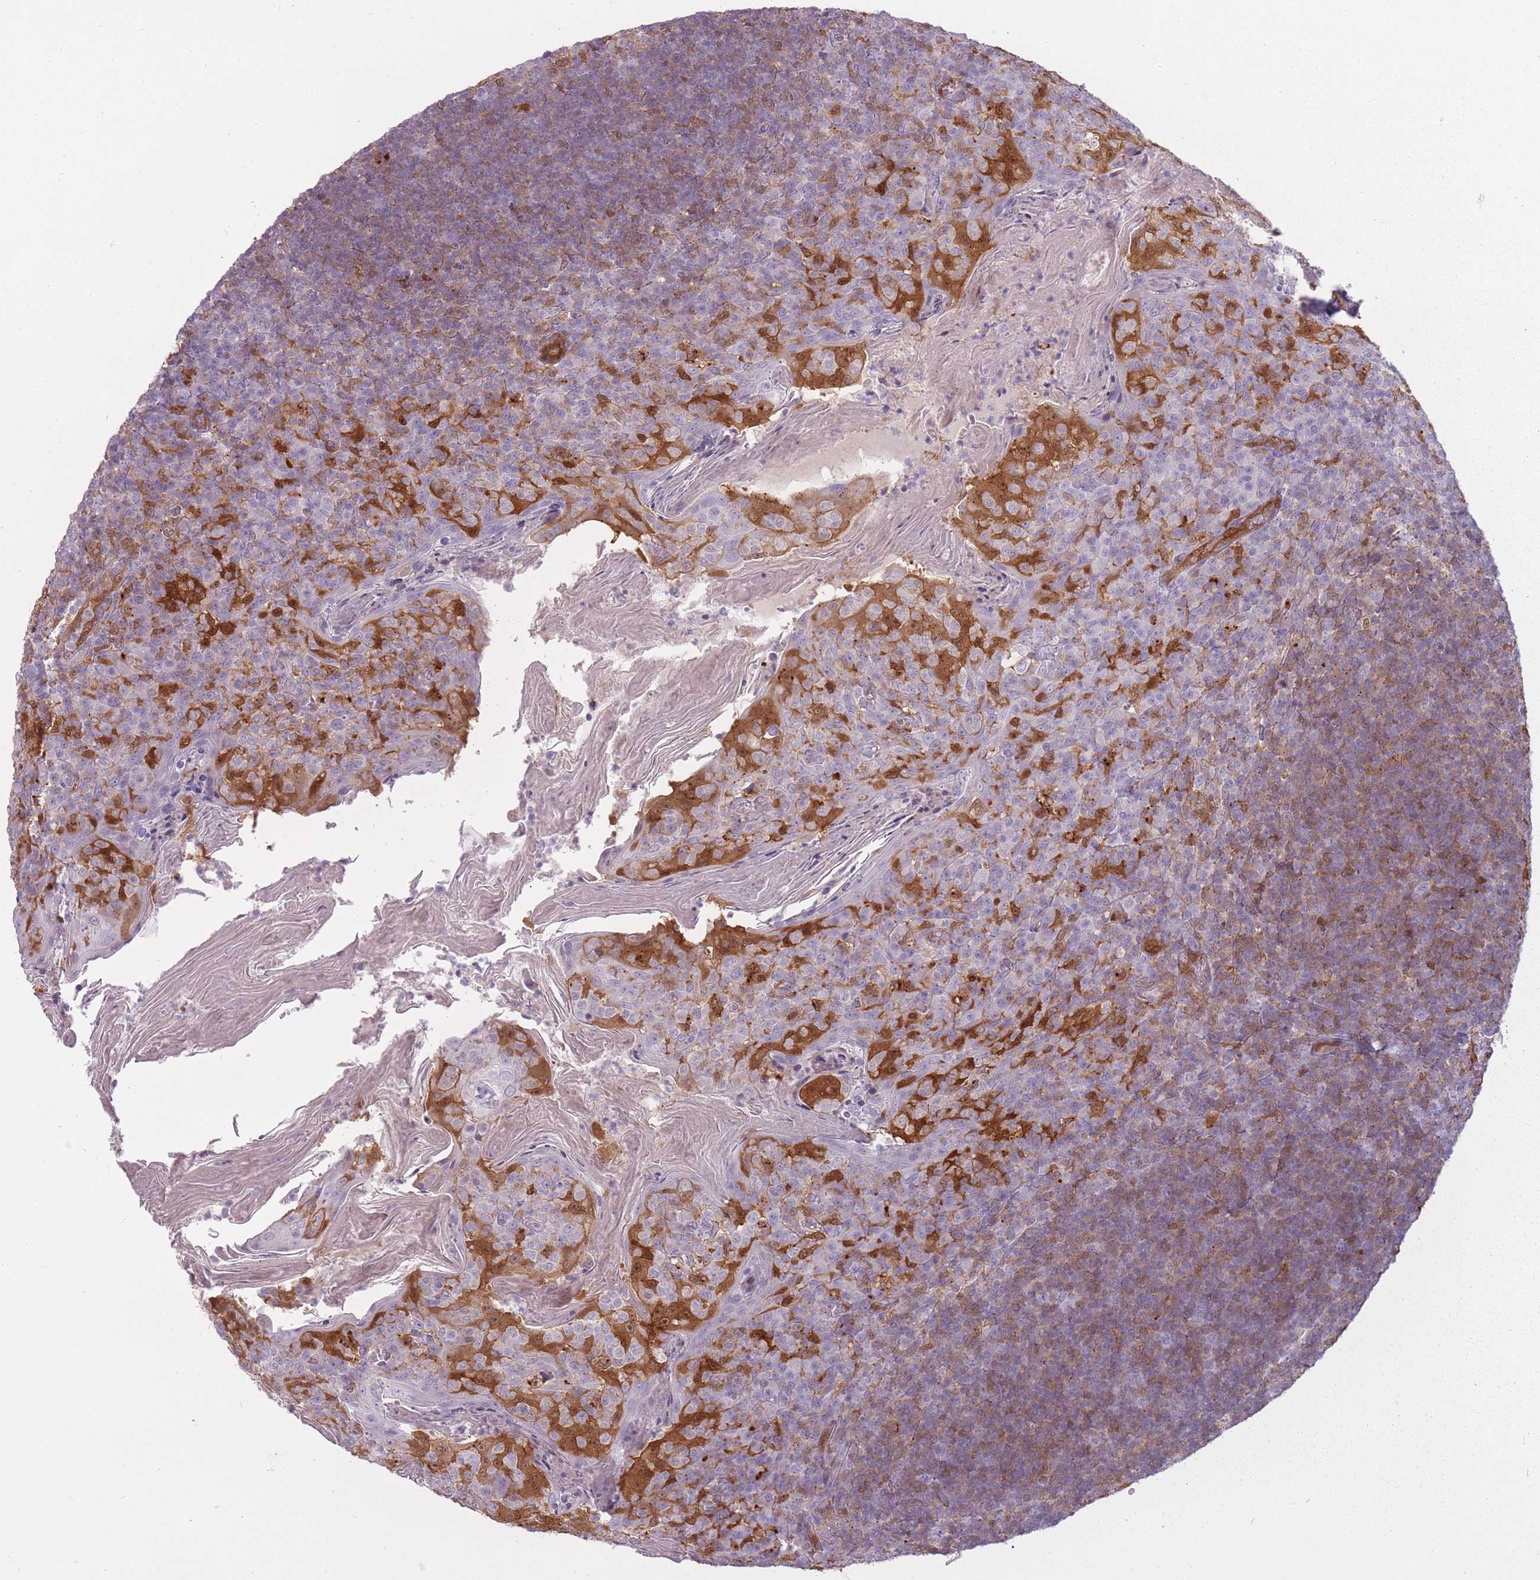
{"staining": {"intensity": "moderate", "quantity": "<25%", "location": "cytoplasmic/membranous,nuclear"}, "tissue": "tonsil", "cell_type": "Germinal center cells", "image_type": "normal", "snomed": [{"axis": "morphology", "description": "Normal tissue, NOS"}, {"axis": "topography", "description": "Tonsil"}], "caption": "Immunohistochemistry (IHC) photomicrograph of benign tonsil stained for a protein (brown), which shows low levels of moderate cytoplasmic/membranous,nuclear expression in approximately <25% of germinal center cells.", "gene": "LGALS9B", "patient": {"sex": "female", "age": 10}}